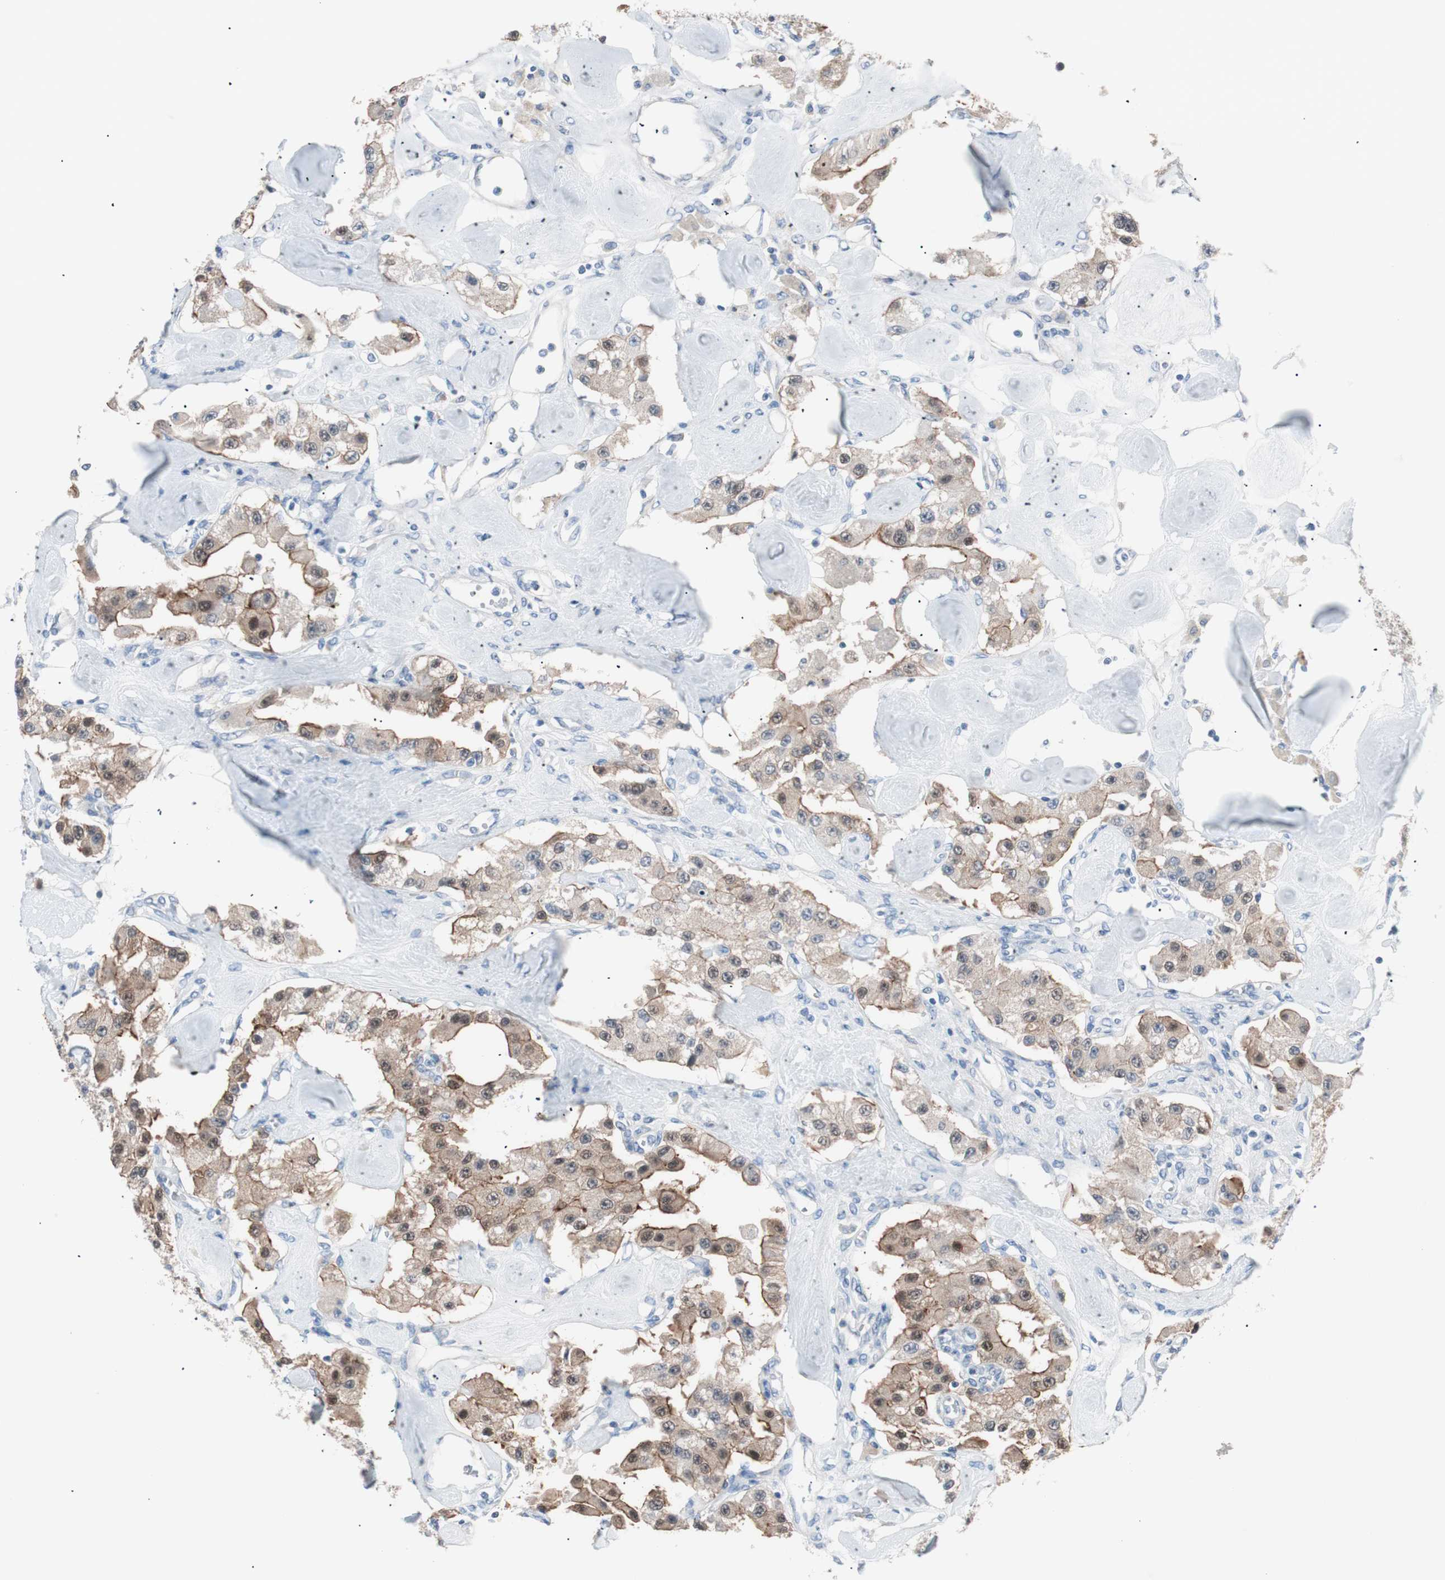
{"staining": {"intensity": "moderate", "quantity": ">75%", "location": "cytoplasmic/membranous,nuclear"}, "tissue": "carcinoid", "cell_type": "Tumor cells", "image_type": "cancer", "snomed": [{"axis": "morphology", "description": "Carcinoid, malignant, NOS"}, {"axis": "topography", "description": "Pancreas"}], "caption": "About >75% of tumor cells in human carcinoid demonstrate moderate cytoplasmic/membranous and nuclear protein expression as visualized by brown immunohistochemical staining.", "gene": "VIL1", "patient": {"sex": "male", "age": 41}}